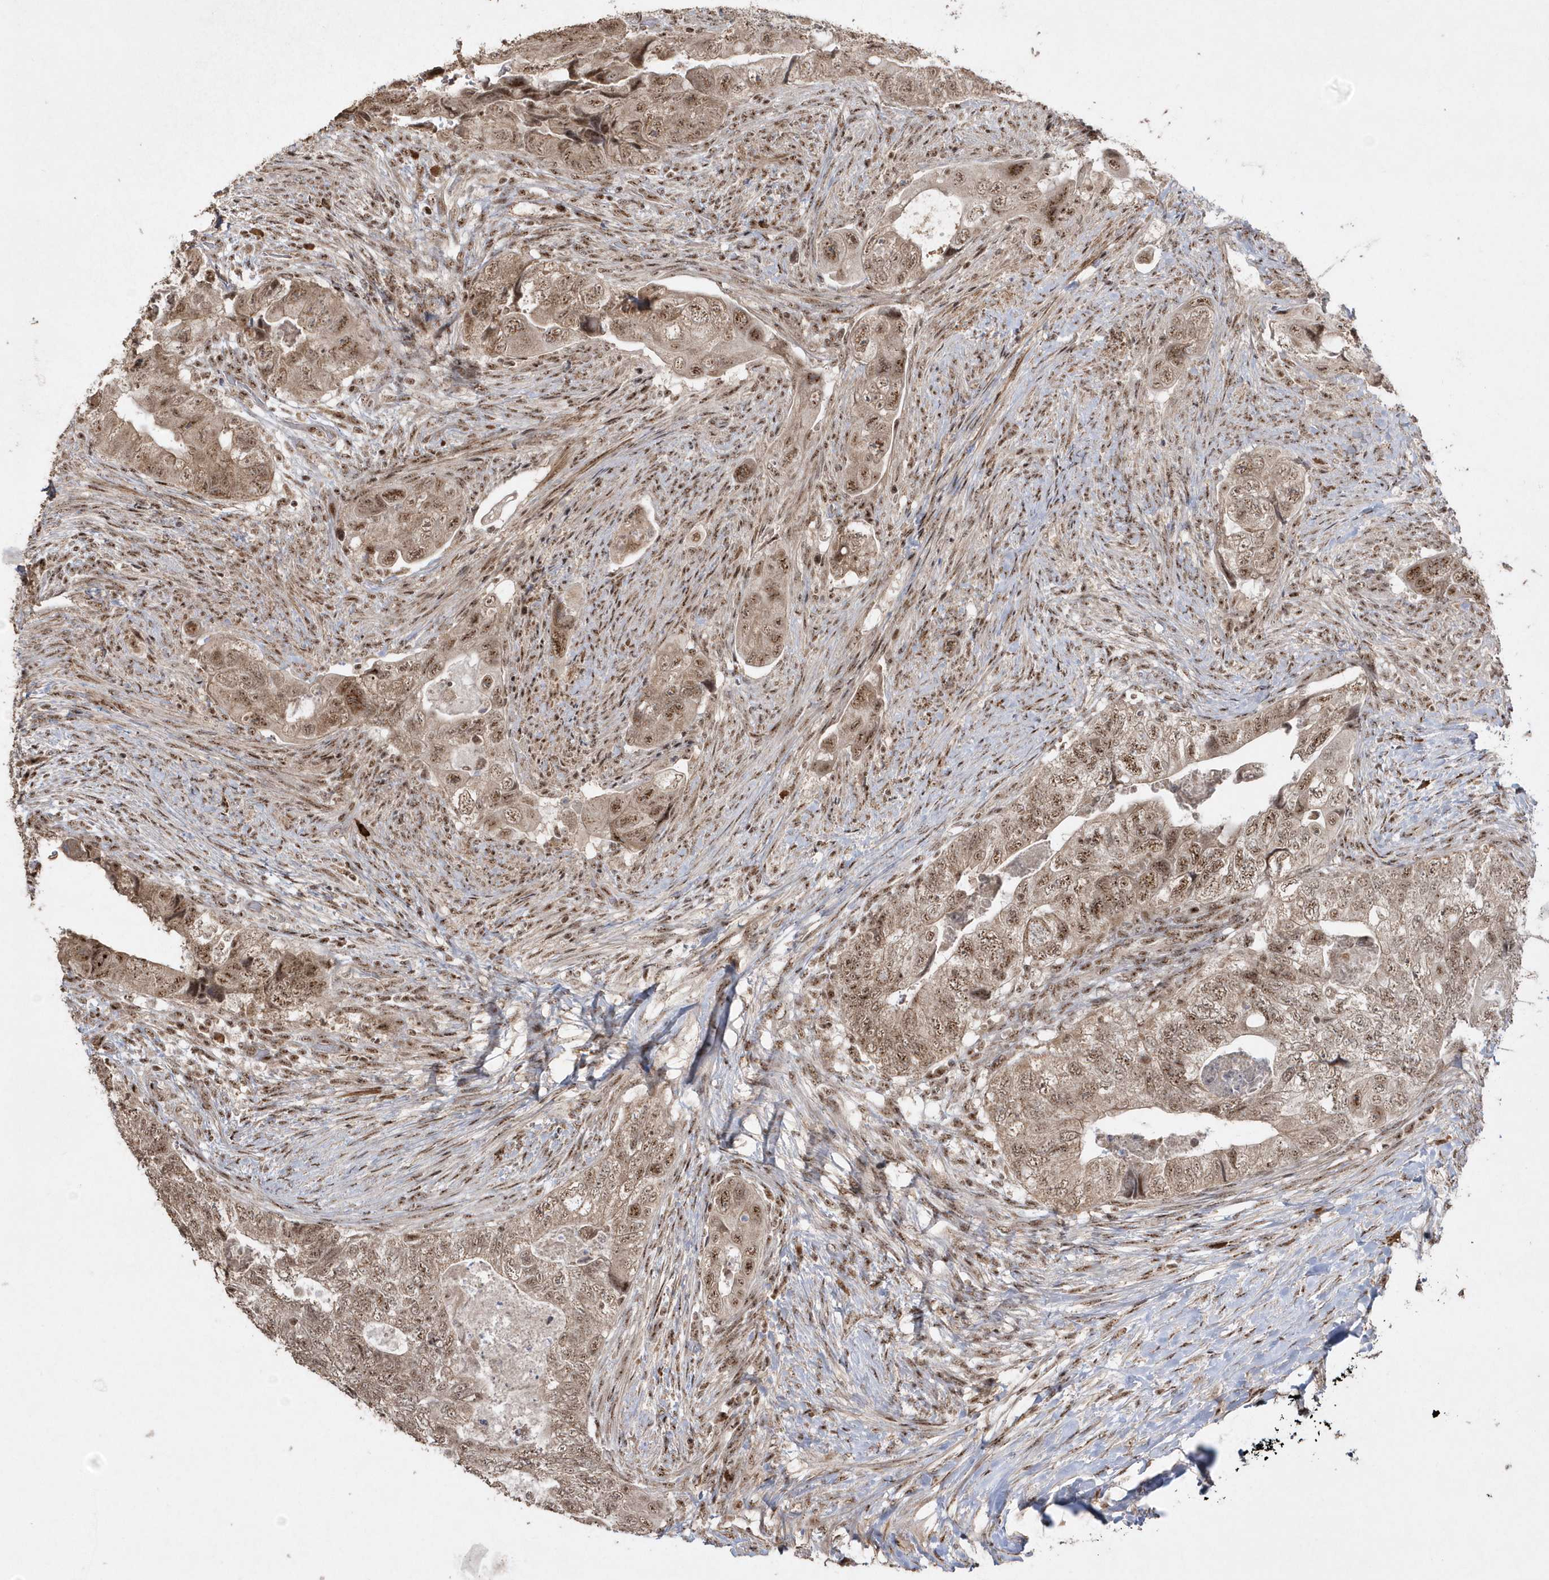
{"staining": {"intensity": "strong", "quantity": ">75%", "location": "cytoplasmic/membranous,nuclear"}, "tissue": "colorectal cancer", "cell_type": "Tumor cells", "image_type": "cancer", "snomed": [{"axis": "morphology", "description": "Adenocarcinoma, NOS"}, {"axis": "topography", "description": "Rectum"}], "caption": "A brown stain labels strong cytoplasmic/membranous and nuclear expression of a protein in human adenocarcinoma (colorectal) tumor cells. (Brightfield microscopy of DAB IHC at high magnification).", "gene": "POLR3B", "patient": {"sex": "male", "age": 63}}